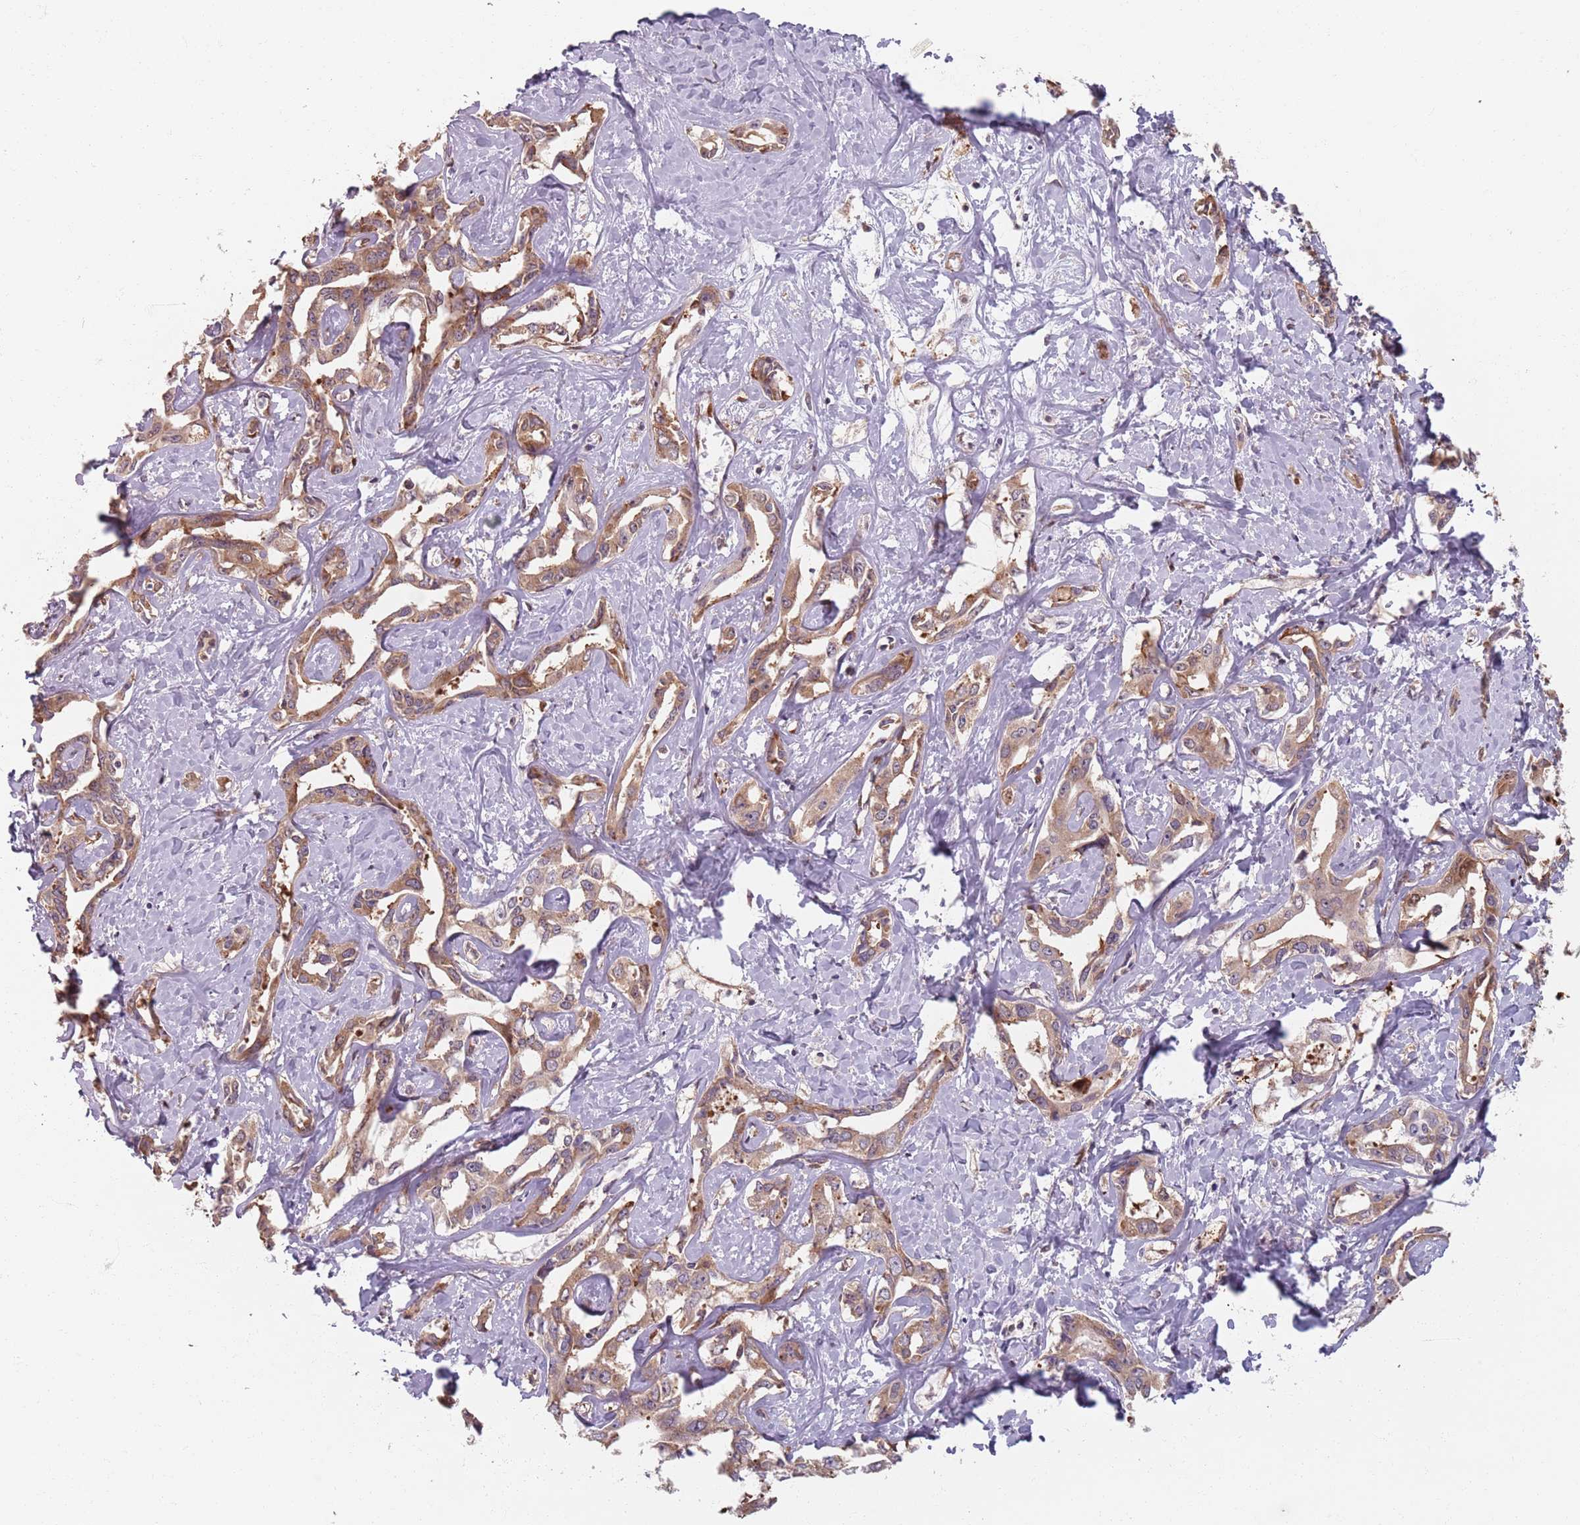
{"staining": {"intensity": "moderate", "quantity": ">75%", "location": "cytoplasmic/membranous"}, "tissue": "liver cancer", "cell_type": "Tumor cells", "image_type": "cancer", "snomed": [{"axis": "morphology", "description": "Cholangiocarcinoma"}, {"axis": "topography", "description": "Liver"}], "caption": "The image reveals immunohistochemical staining of cholangiocarcinoma (liver). There is moderate cytoplasmic/membranous staining is present in approximately >75% of tumor cells.", "gene": "NOTCH3", "patient": {"sex": "male", "age": 59}}